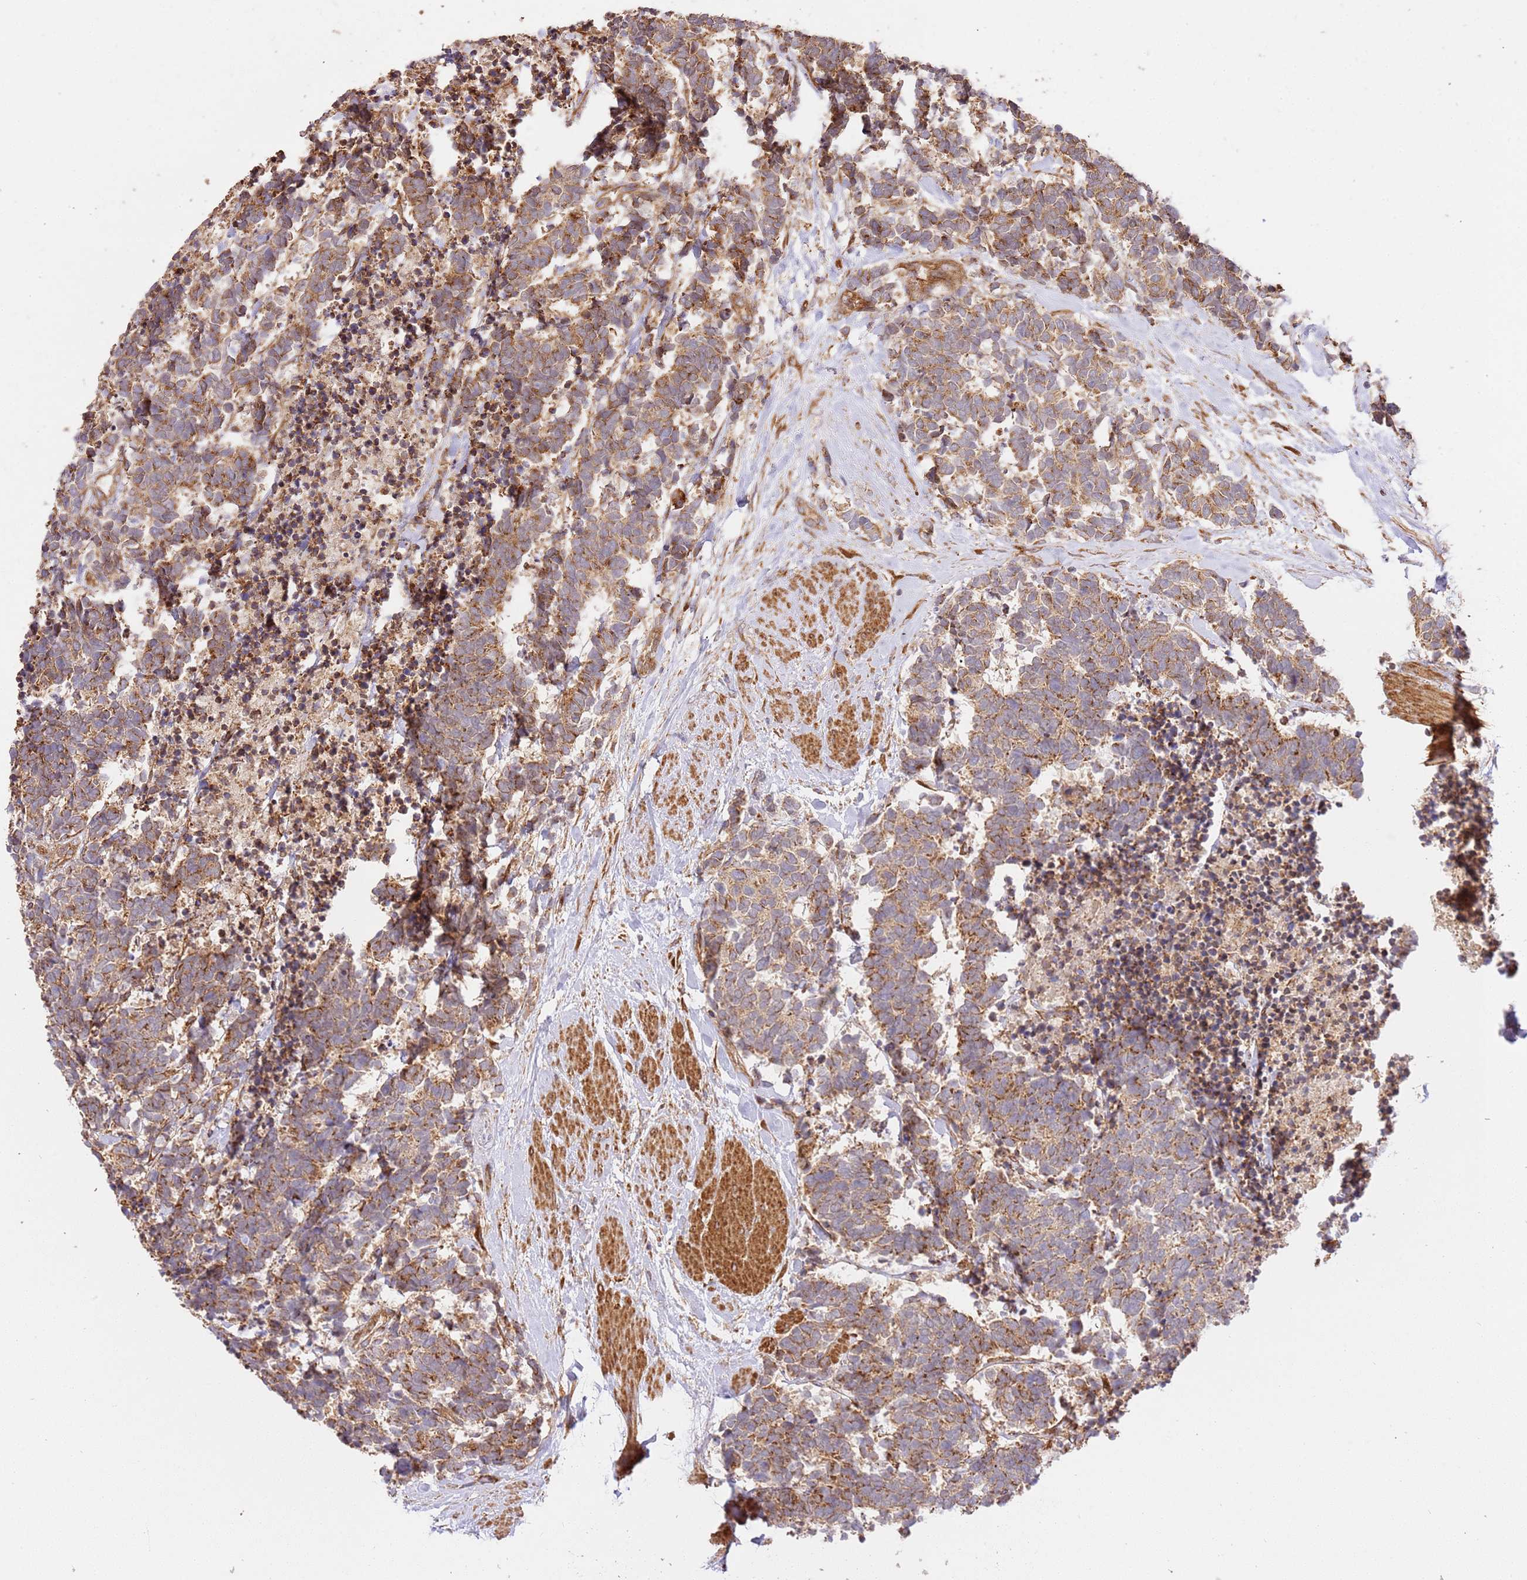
{"staining": {"intensity": "moderate", "quantity": ">75%", "location": "cytoplasmic/membranous"}, "tissue": "carcinoid", "cell_type": "Tumor cells", "image_type": "cancer", "snomed": [{"axis": "morphology", "description": "Carcinoma, NOS"}, {"axis": "morphology", "description": "Carcinoid, malignant, NOS"}, {"axis": "topography", "description": "Prostate"}], "caption": "Carcinoma stained for a protein (brown) reveals moderate cytoplasmic/membranous positive positivity in approximately >75% of tumor cells.", "gene": "ZBTB39", "patient": {"sex": "male", "age": 57}}